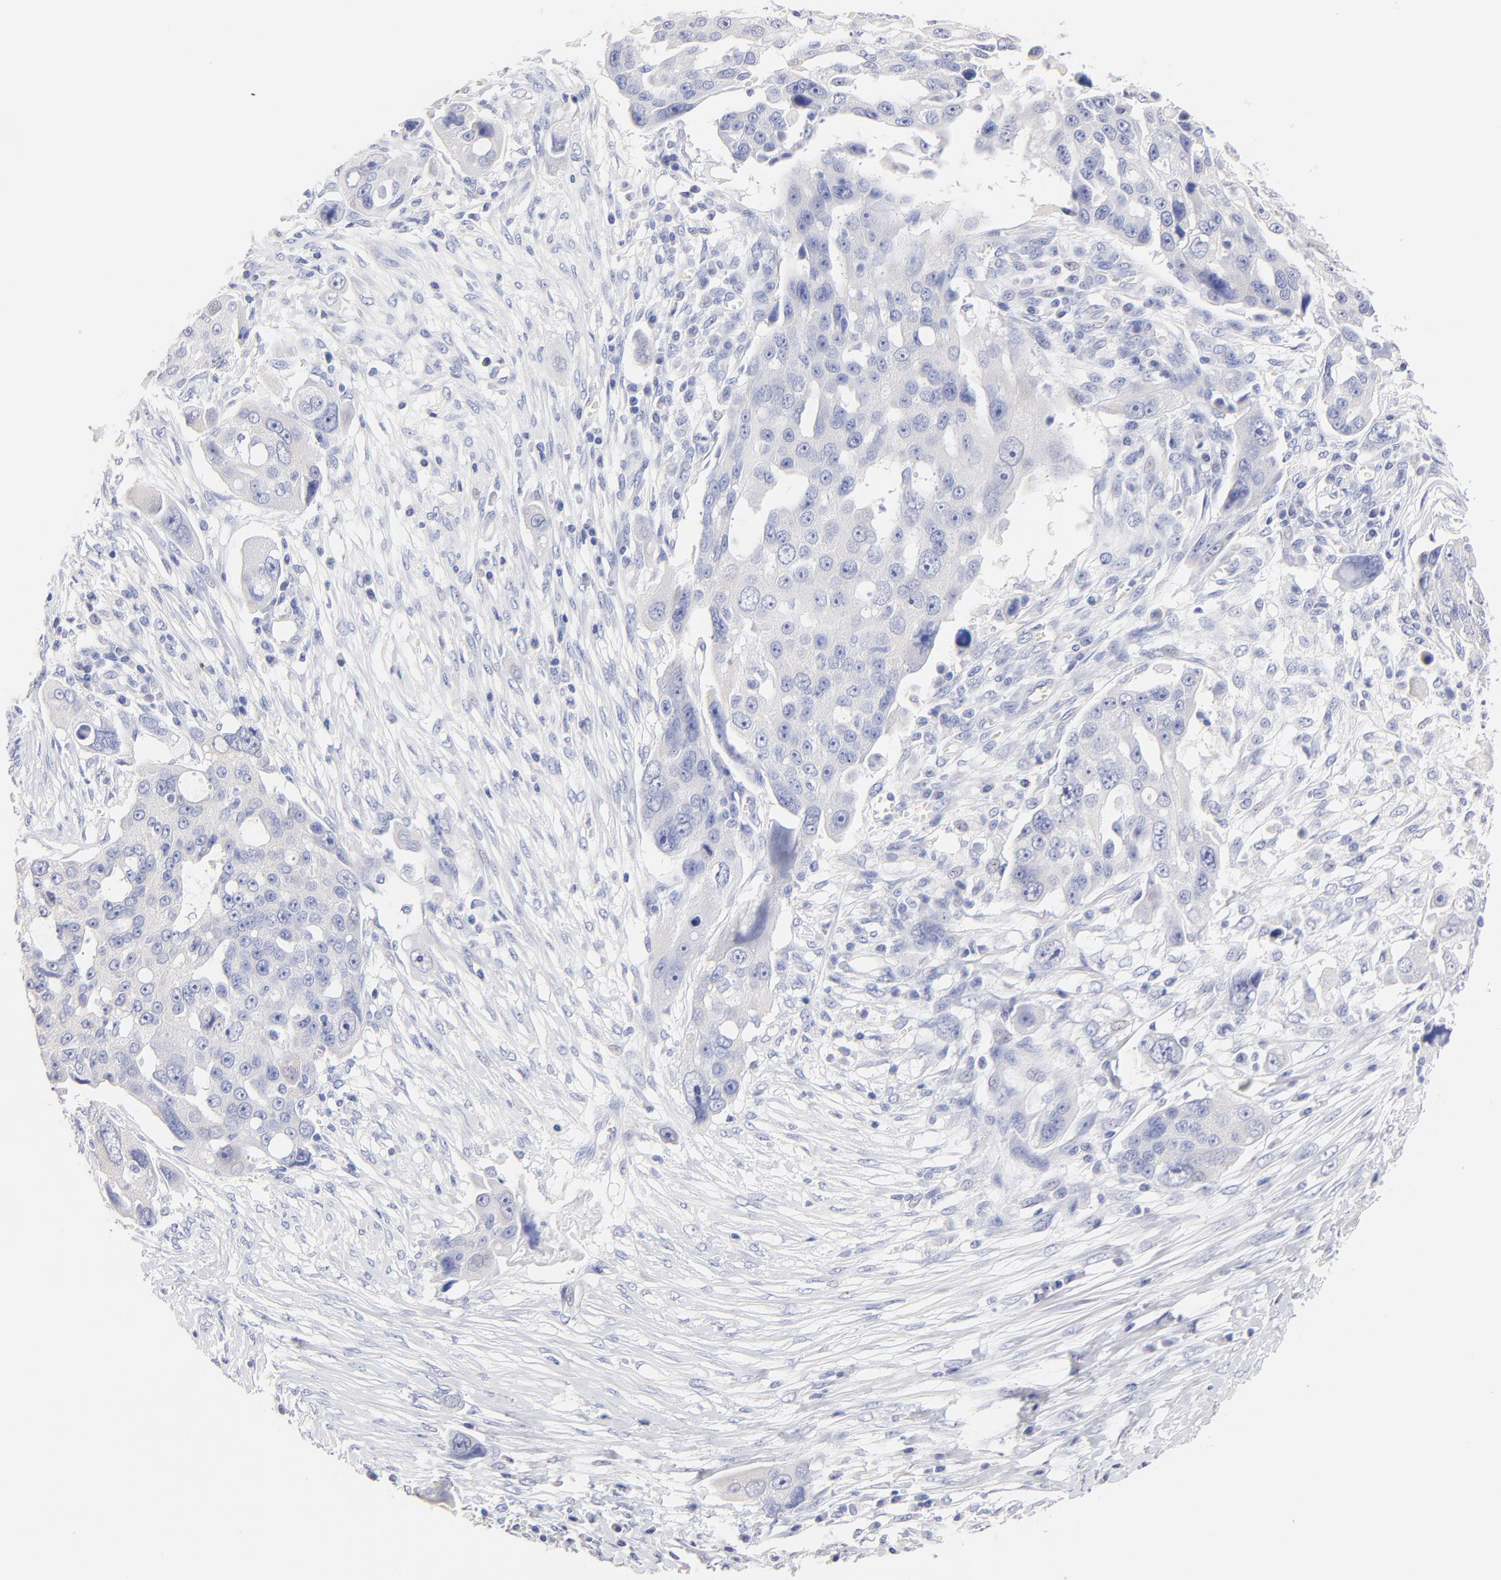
{"staining": {"intensity": "negative", "quantity": "none", "location": "none"}, "tissue": "ovarian cancer", "cell_type": "Tumor cells", "image_type": "cancer", "snomed": [{"axis": "morphology", "description": "Carcinoma, endometroid"}, {"axis": "topography", "description": "Ovary"}], "caption": "Immunohistochemistry (IHC) image of human endometroid carcinoma (ovarian) stained for a protein (brown), which displays no expression in tumor cells. (Immunohistochemistry (IHC), brightfield microscopy, high magnification).", "gene": "CFAP57", "patient": {"sex": "female", "age": 75}}